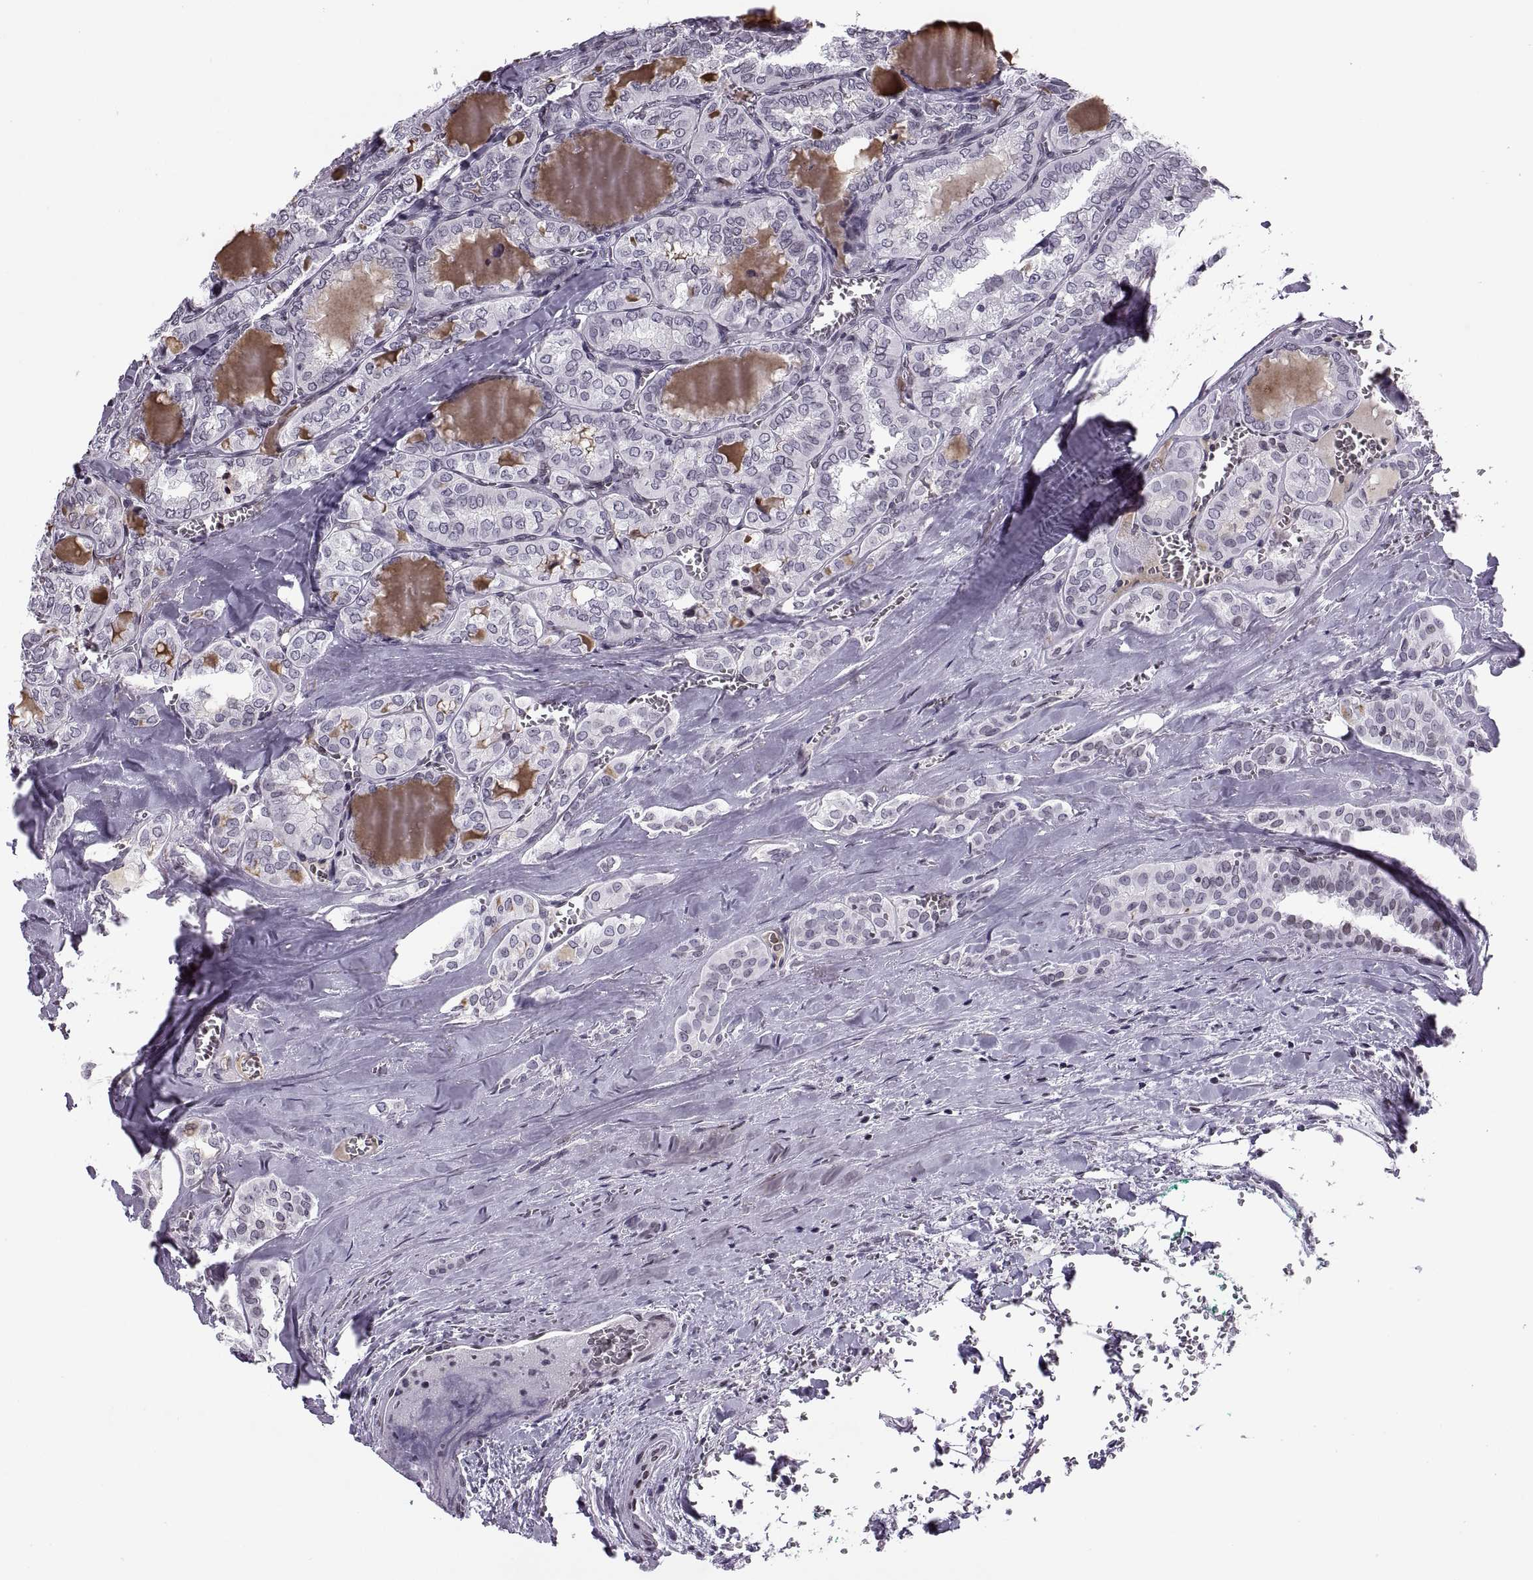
{"staining": {"intensity": "negative", "quantity": "none", "location": "none"}, "tissue": "thyroid cancer", "cell_type": "Tumor cells", "image_type": "cancer", "snomed": [{"axis": "morphology", "description": "Papillary adenocarcinoma, NOS"}, {"axis": "topography", "description": "Thyroid gland"}], "caption": "Thyroid cancer (papillary adenocarcinoma) was stained to show a protein in brown. There is no significant expression in tumor cells. The staining was performed using DAB to visualize the protein expression in brown, while the nuclei were stained in blue with hematoxylin (Magnification: 20x).", "gene": "H1-8", "patient": {"sex": "female", "age": 41}}